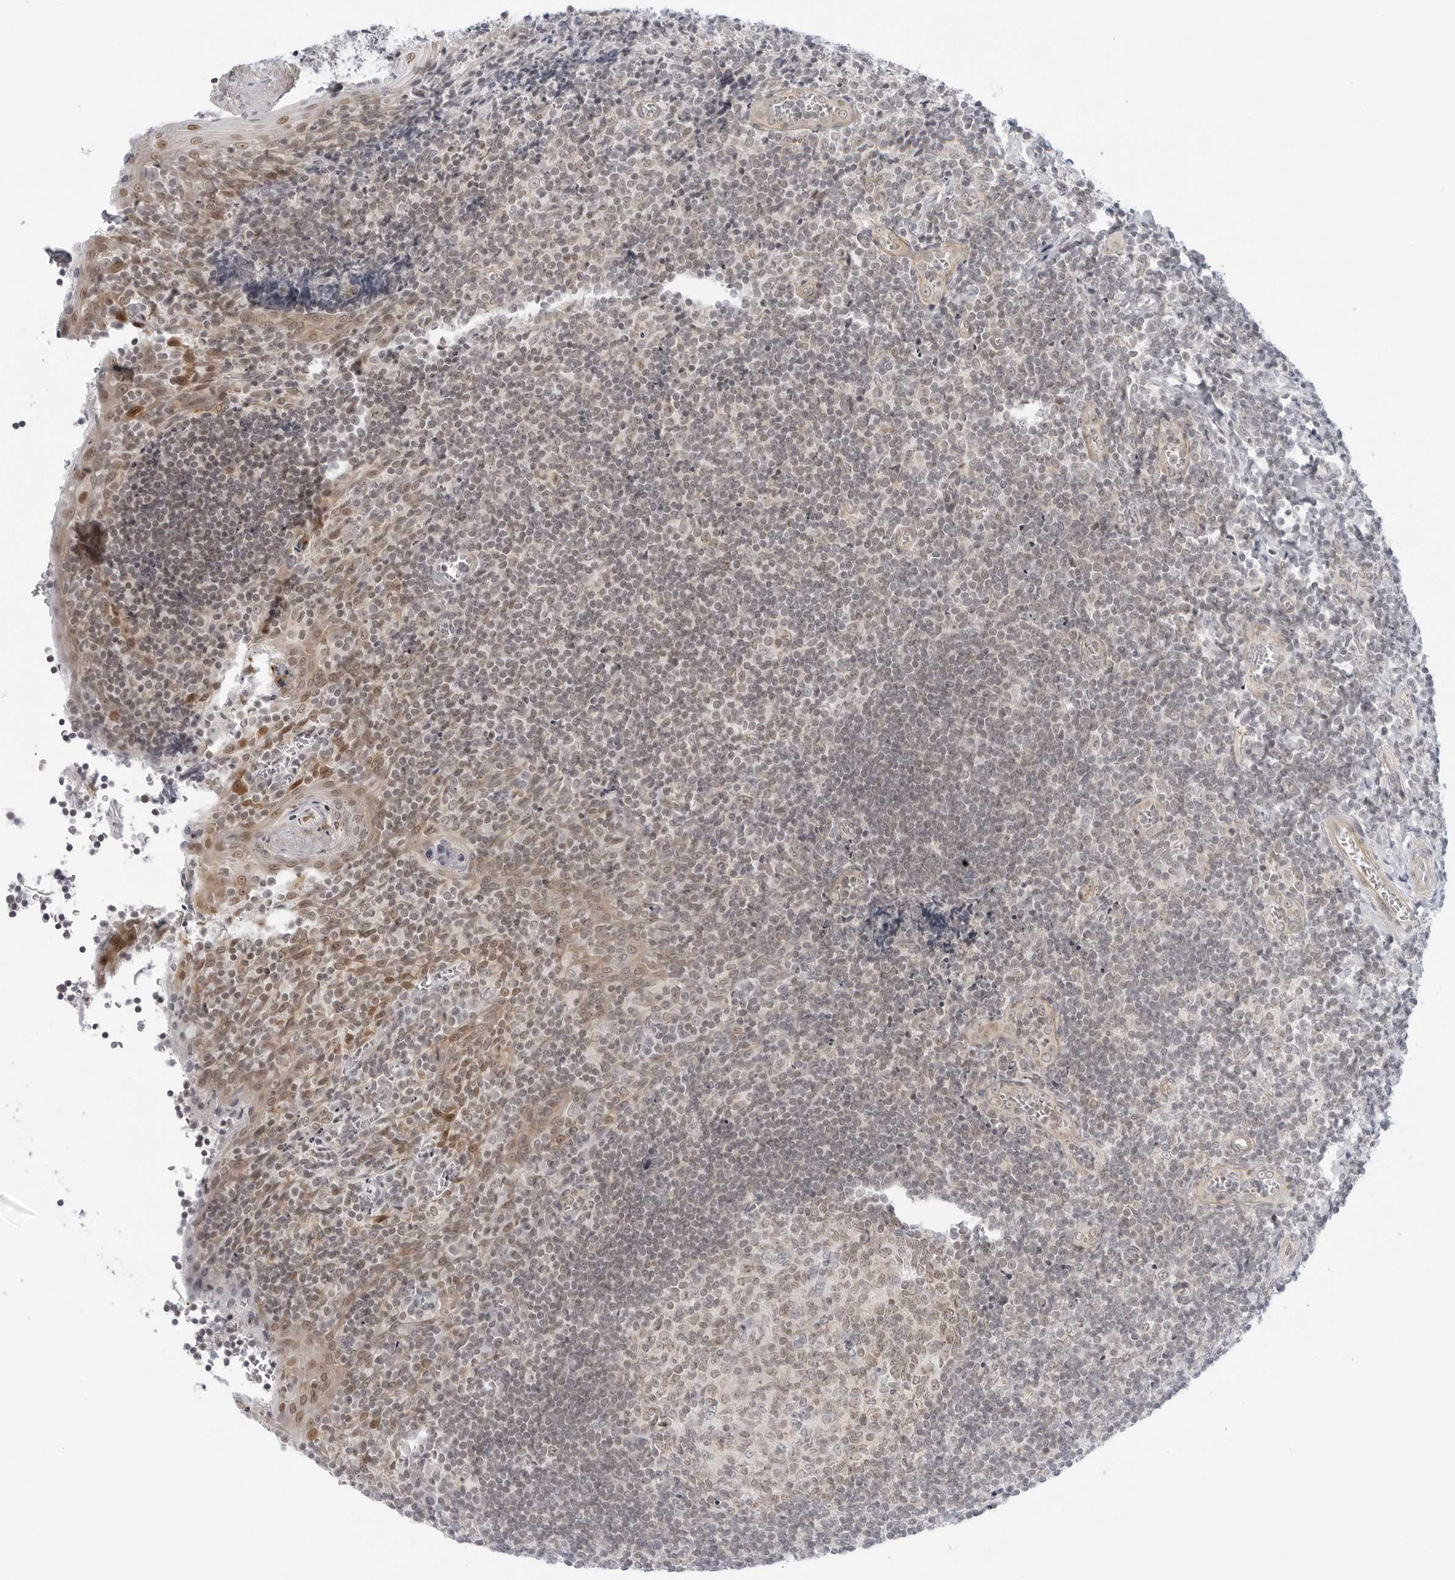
{"staining": {"intensity": "weak", "quantity": "<25%", "location": "cytoplasmic/membranous,nuclear"}, "tissue": "tonsil", "cell_type": "Germinal center cells", "image_type": "normal", "snomed": [{"axis": "morphology", "description": "Normal tissue, NOS"}, {"axis": "topography", "description": "Tonsil"}], "caption": "The IHC image has no significant positivity in germinal center cells of tonsil.", "gene": "SUGCT", "patient": {"sex": "male", "age": 27}}